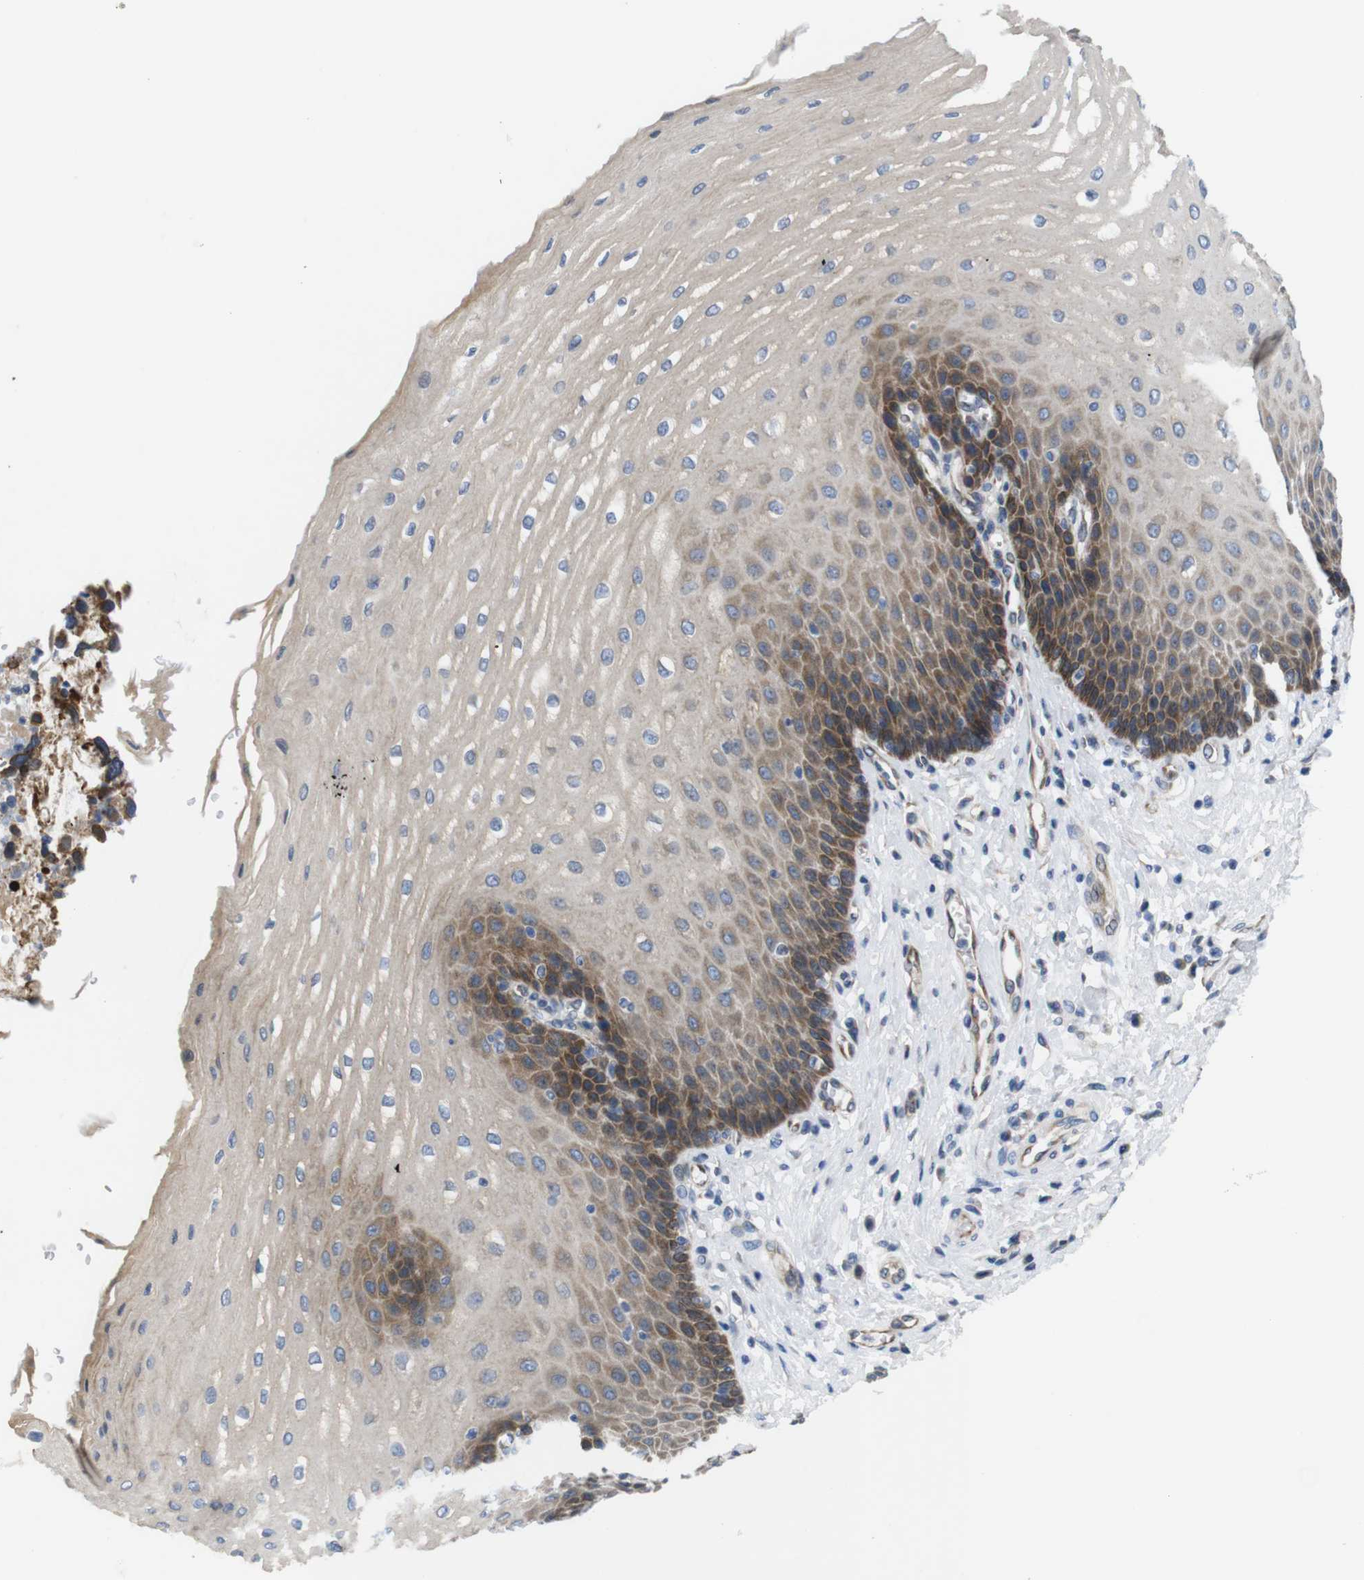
{"staining": {"intensity": "moderate", "quantity": "25%-75%", "location": "cytoplasmic/membranous"}, "tissue": "esophagus", "cell_type": "Squamous epithelial cells", "image_type": "normal", "snomed": [{"axis": "morphology", "description": "Normal tissue, NOS"}, {"axis": "topography", "description": "Esophagus"}], "caption": "A micrograph of human esophagus stained for a protein reveals moderate cytoplasmic/membranous brown staining in squamous epithelial cells.", "gene": "HACD3", "patient": {"sex": "male", "age": 54}}